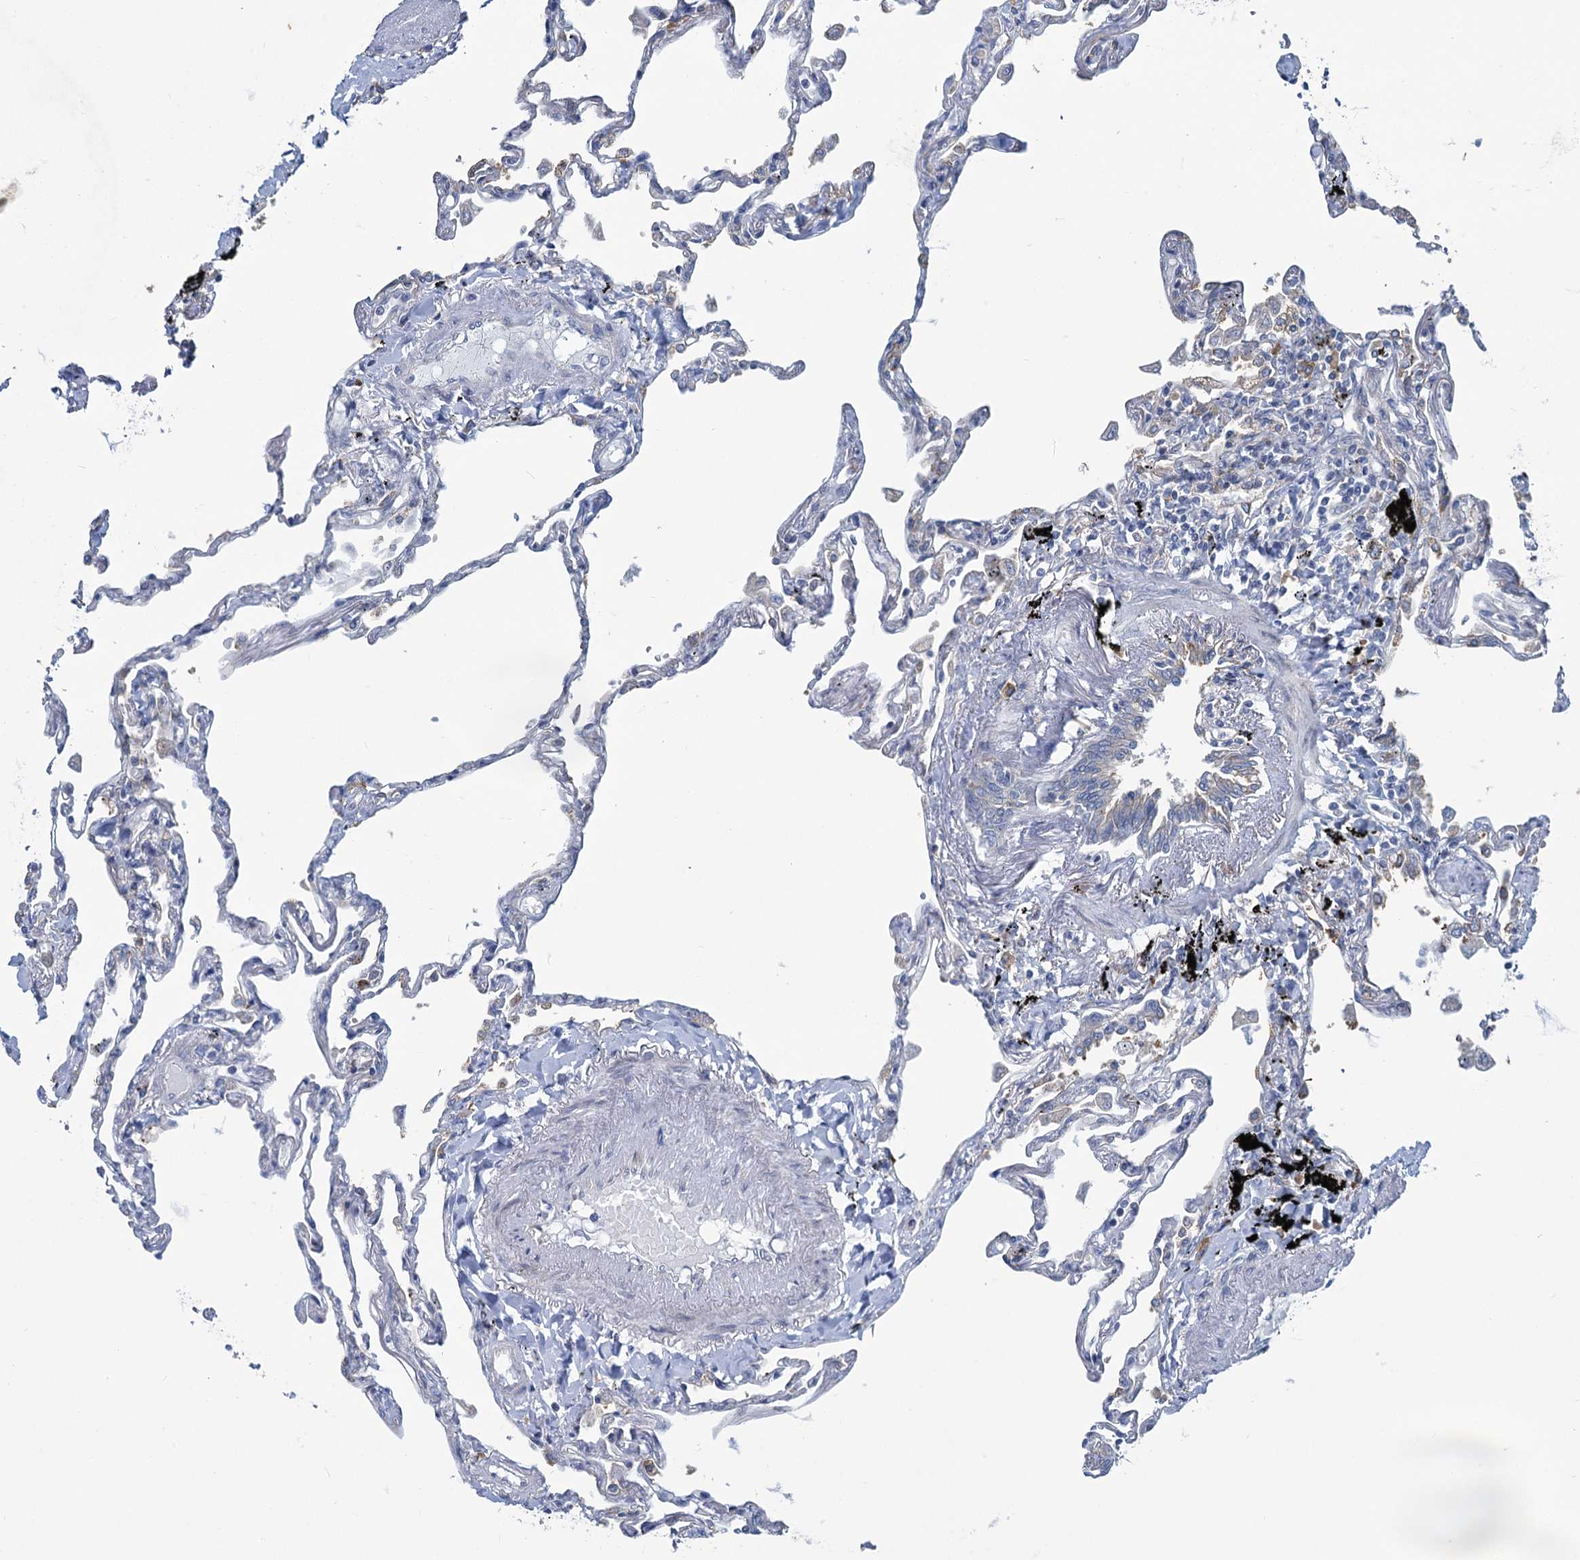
{"staining": {"intensity": "negative", "quantity": "none", "location": "none"}, "tissue": "lung", "cell_type": "Alveolar cells", "image_type": "normal", "snomed": [{"axis": "morphology", "description": "Normal tissue, NOS"}, {"axis": "topography", "description": "Lung"}], "caption": "Histopathology image shows no protein positivity in alveolar cells of normal lung.", "gene": "PRSS35", "patient": {"sex": "female", "age": 67}}